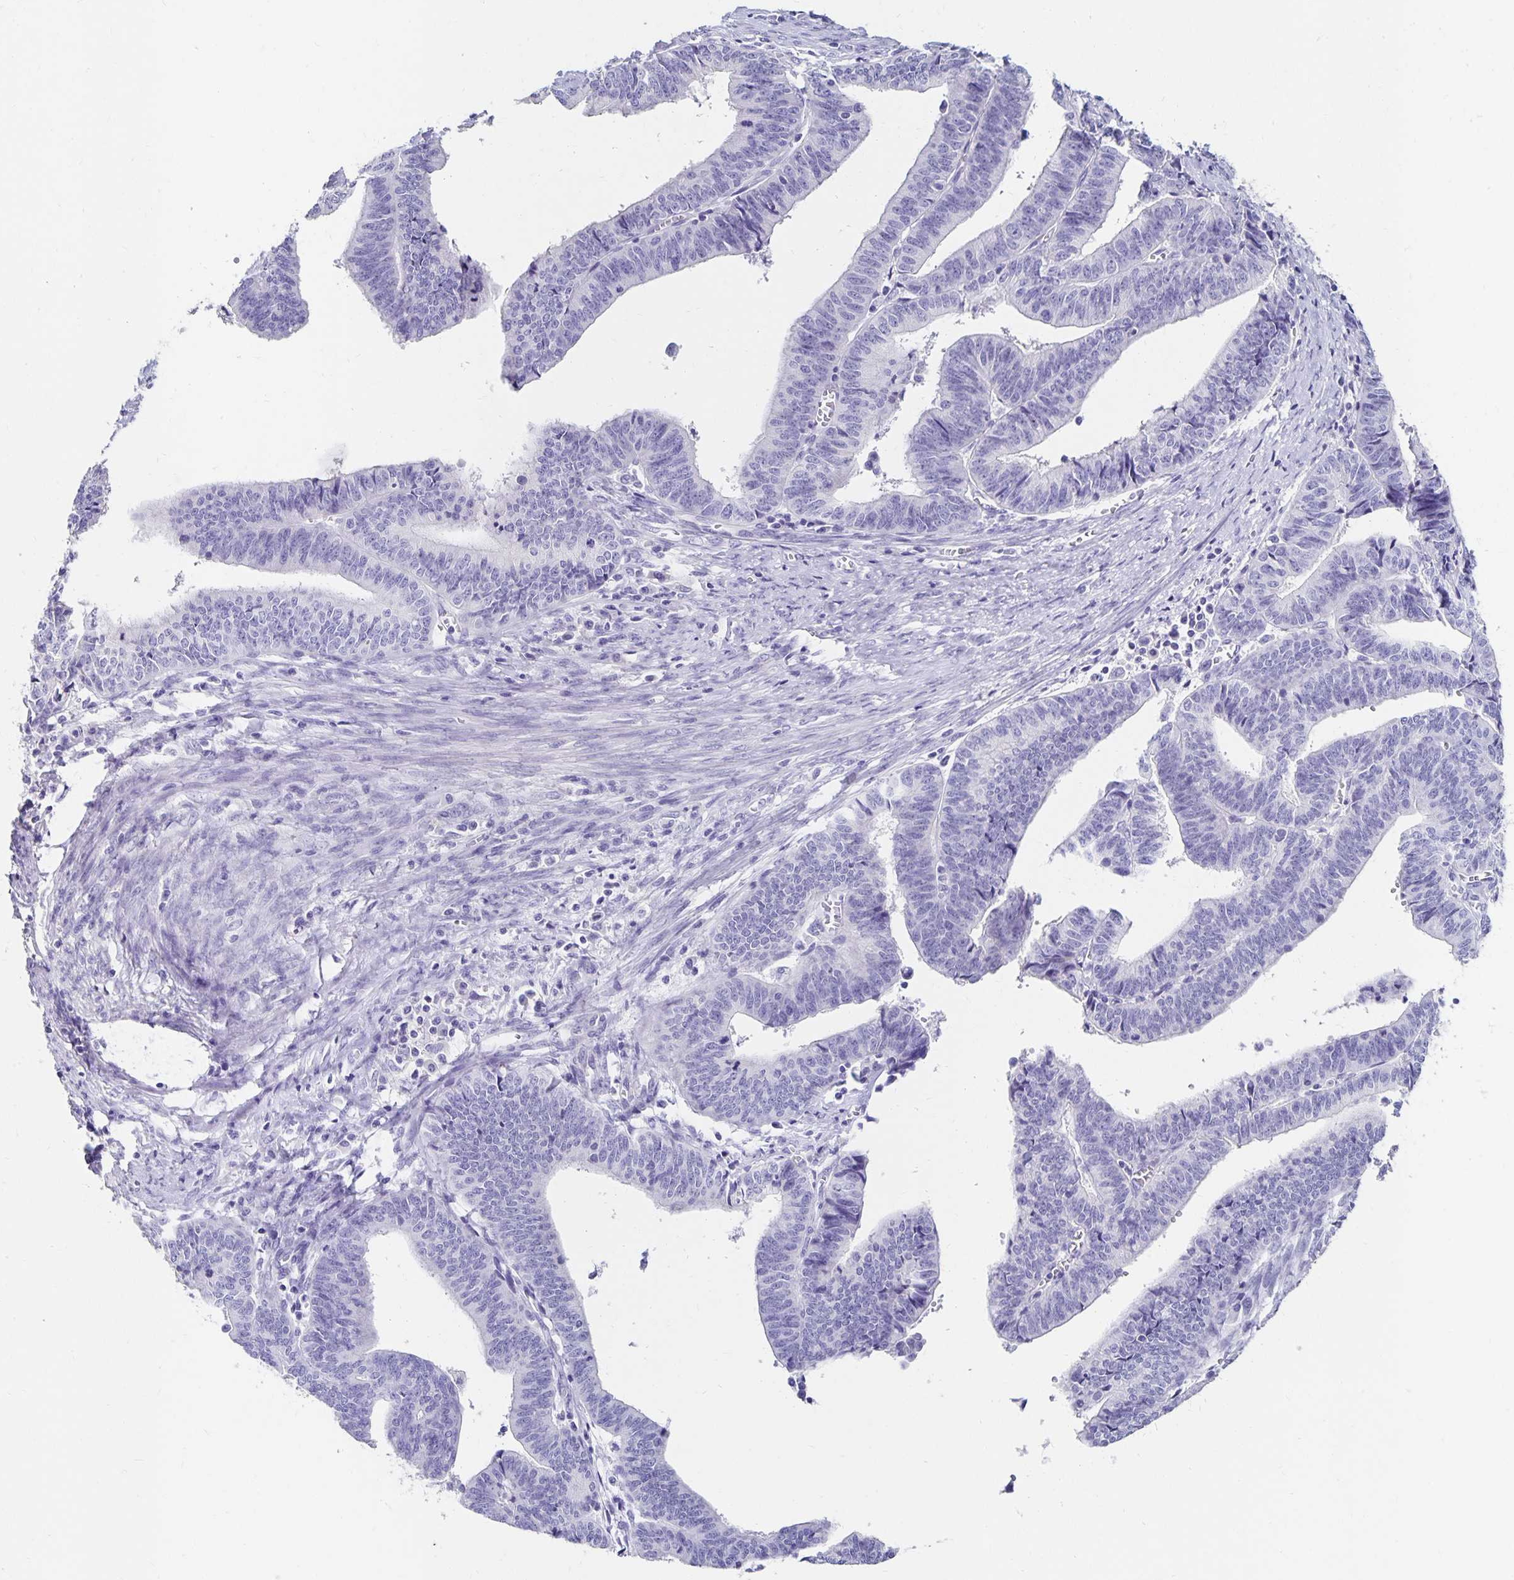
{"staining": {"intensity": "negative", "quantity": "none", "location": "none"}, "tissue": "endometrial cancer", "cell_type": "Tumor cells", "image_type": "cancer", "snomed": [{"axis": "morphology", "description": "Adenocarcinoma, NOS"}, {"axis": "topography", "description": "Endometrium"}], "caption": "There is no significant staining in tumor cells of endometrial cancer (adenocarcinoma). Nuclei are stained in blue.", "gene": "DYNLT4", "patient": {"sex": "female", "age": 65}}